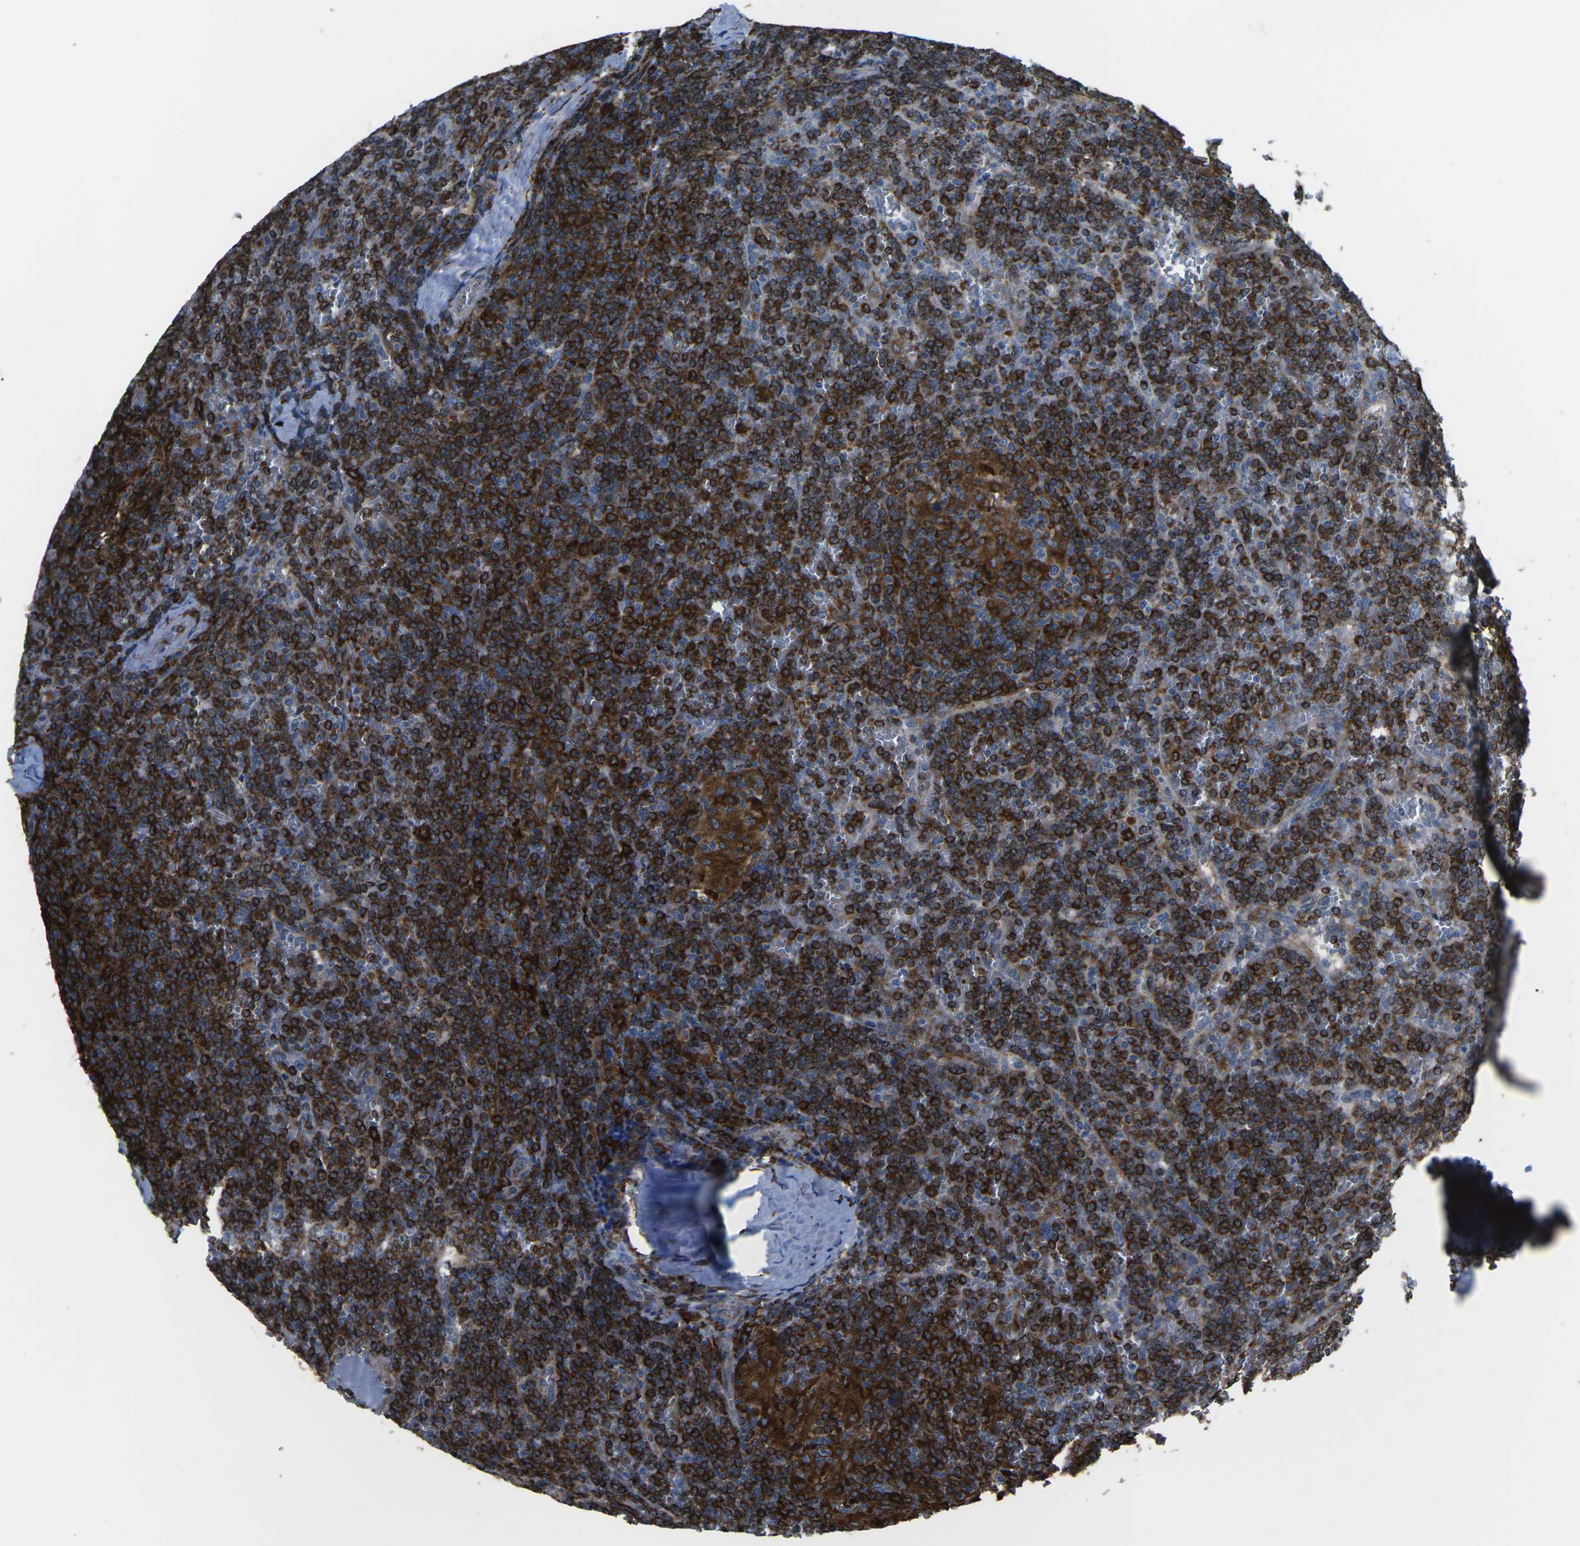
{"staining": {"intensity": "strong", "quantity": ">75%", "location": "cytoplasmic/membranous"}, "tissue": "lymphoma", "cell_type": "Tumor cells", "image_type": "cancer", "snomed": [{"axis": "morphology", "description": "Malignant lymphoma, non-Hodgkin's type, Low grade"}, {"axis": "topography", "description": "Spleen"}], "caption": "High-power microscopy captured an immunohistochemistry photomicrograph of lymphoma, revealing strong cytoplasmic/membranous expression in about >75% of tumor cells. The staining is performed using DAB brown chromogen to label protein expression. The nuclei are counter-stained blue using hematoxylin.", "gene": "PTPN1", "patient": {"sex": "female", "age": 19}}